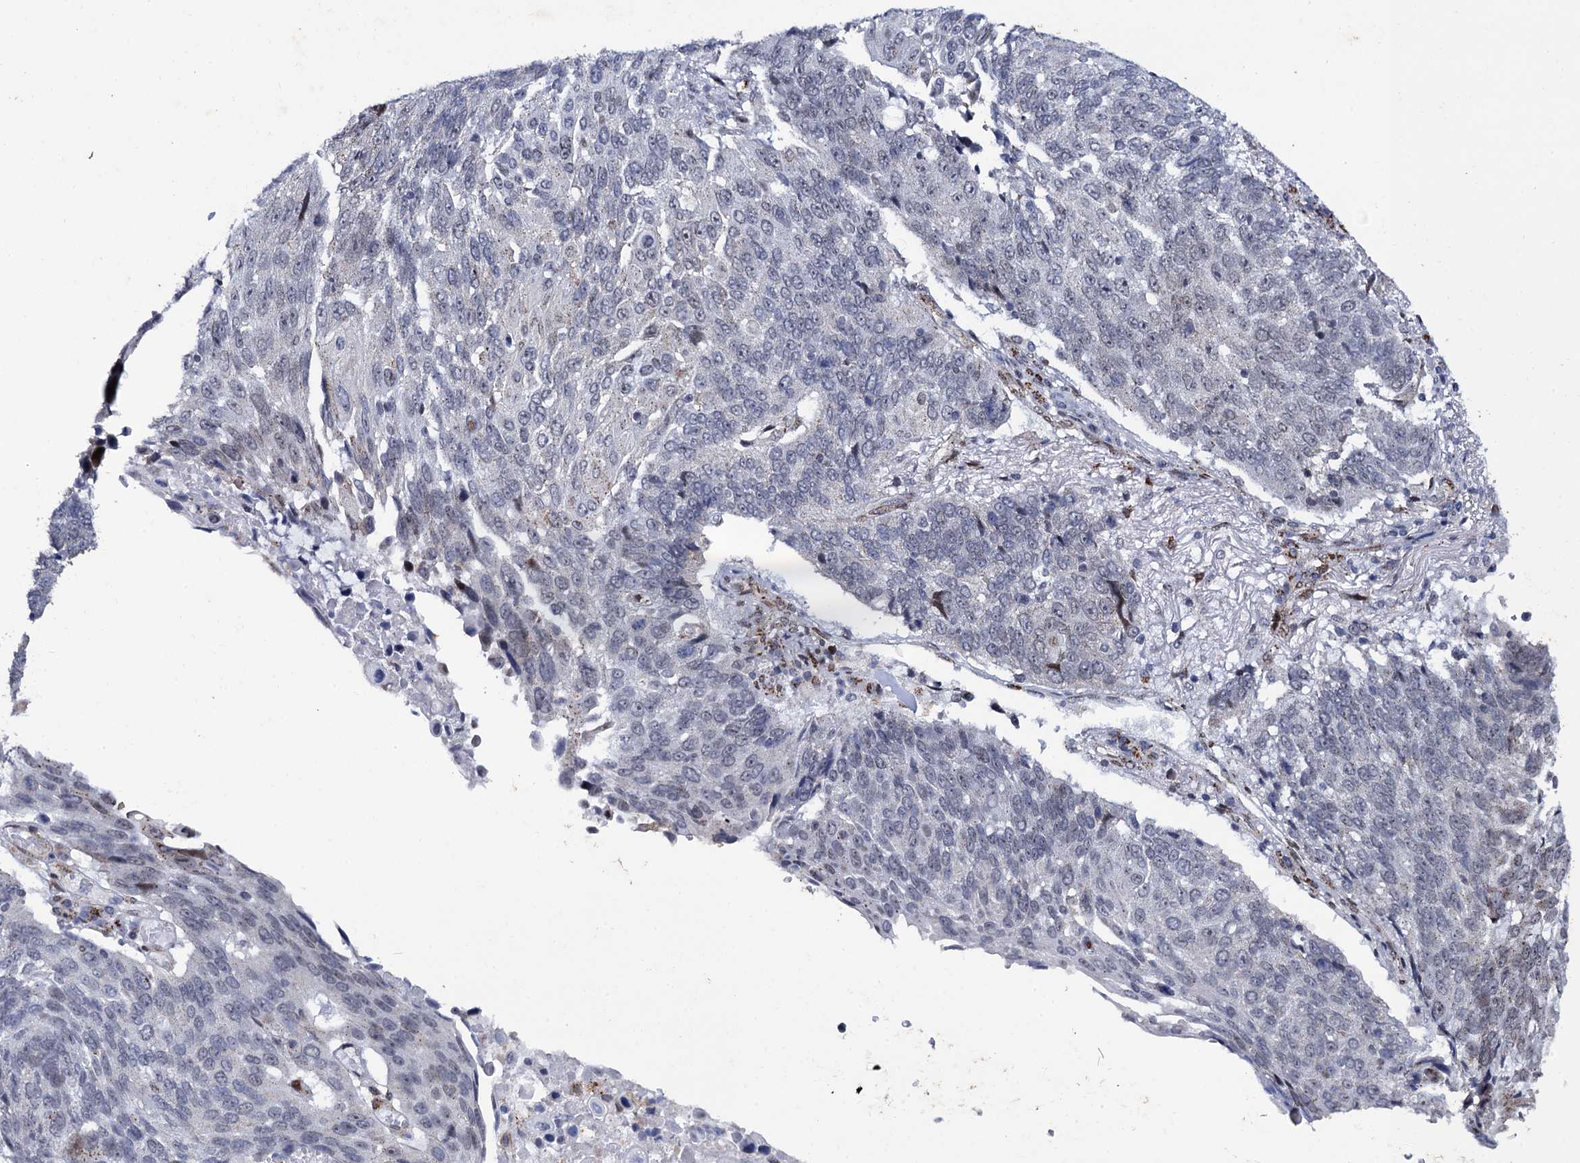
{"staining": {"intensity": "negative", "quantity": "none", "location": "none"}, "tissue": "lung cancer", "cell_type": "Tumor cells", "image_type": "cancer", "snomed": [{"axis": "morphology", "description": "Squamous cell carcinoma, NOS"}, {"axis": "topography", "description": "Lung"}], "caption": "This is an IHC photomicrograph of human lung squamous cell carcinoma. There is no expression in tumor cells.", "gene": "THAP2", "patient": {"sex": "male", "age": 66}}